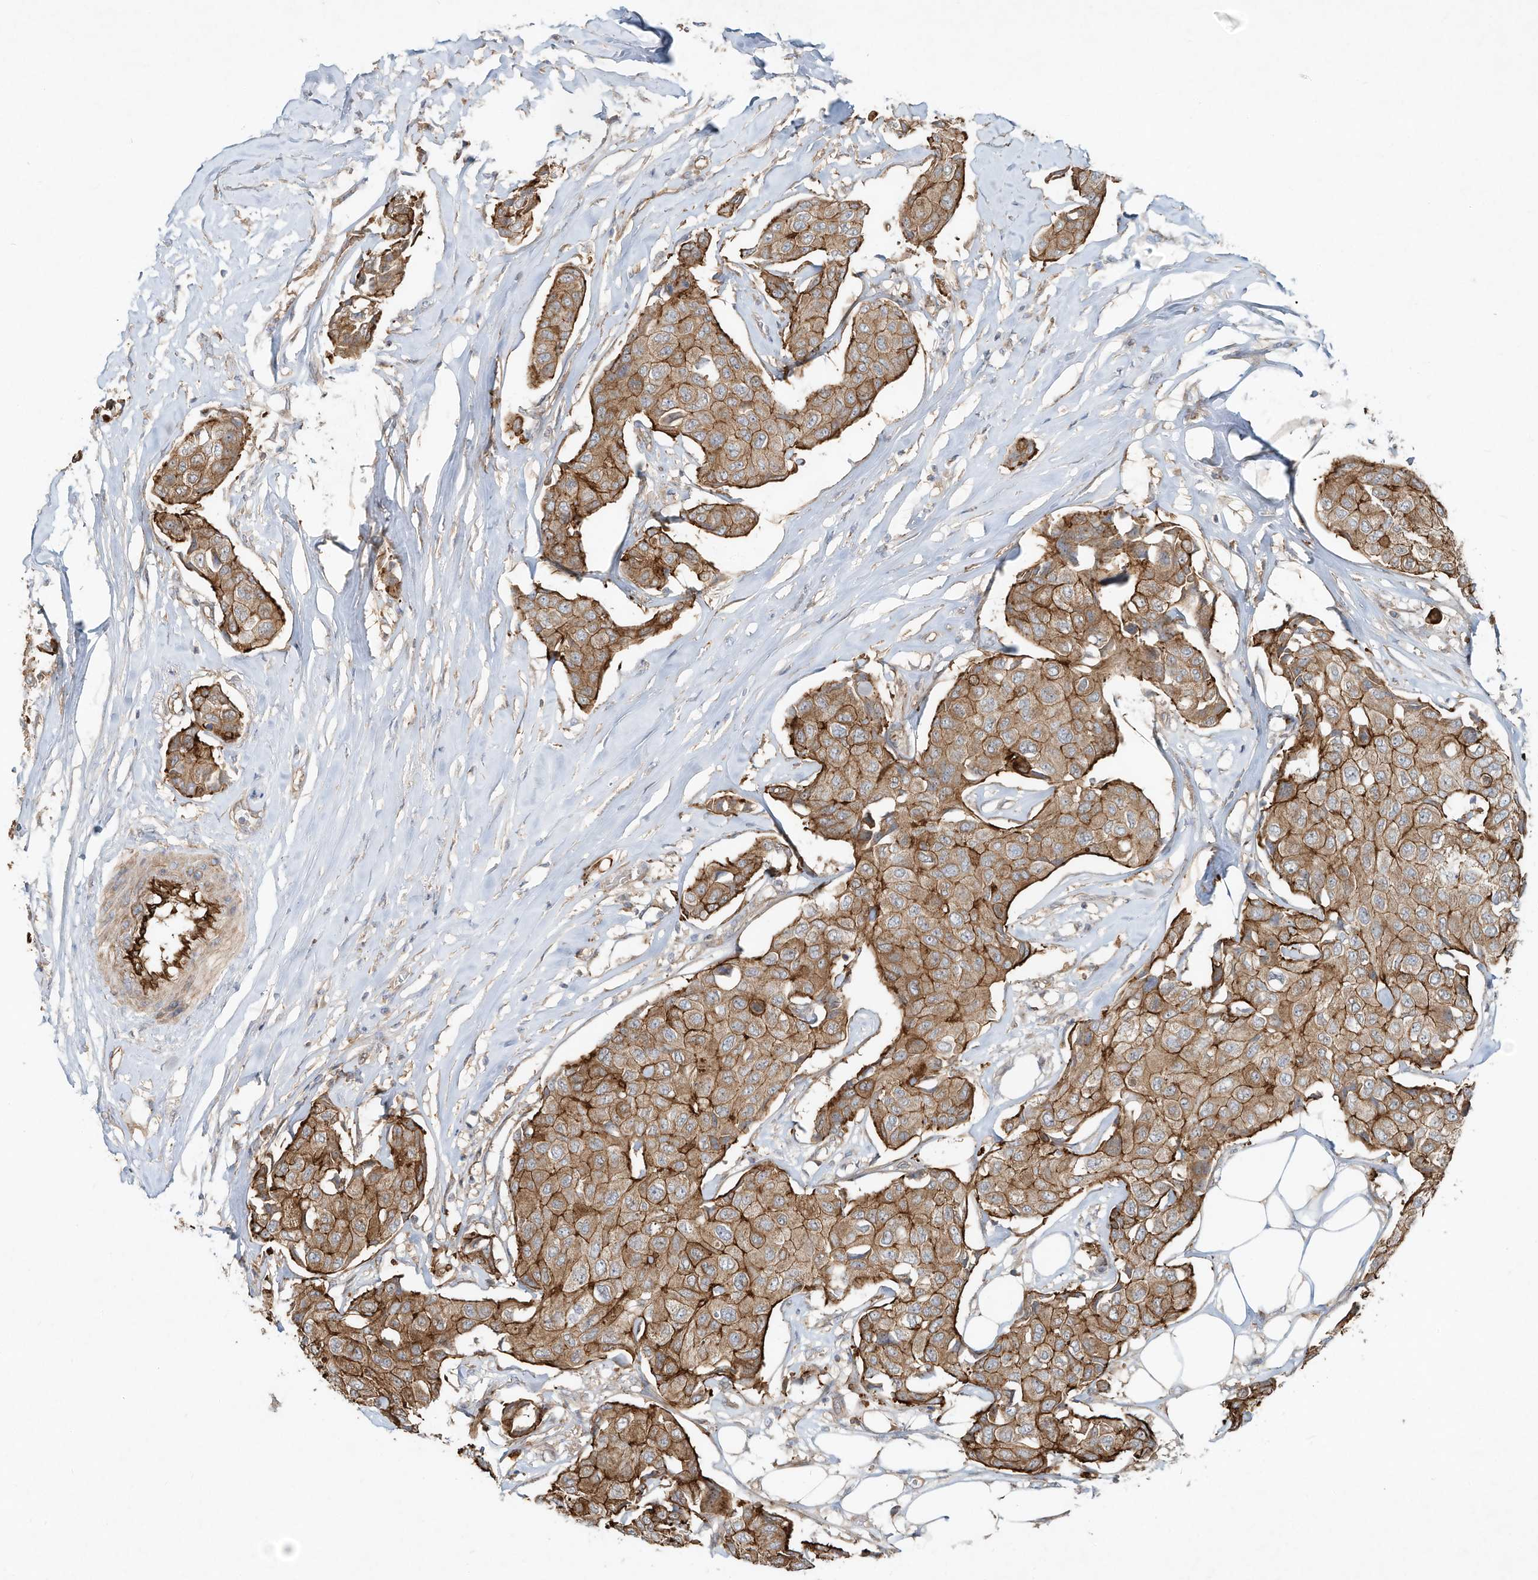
{"staining": {"intensity": "moderate", "quantity": ">75%", "location": "cytoplasmic/membranous"}, "tissue": "breast cancer", "cell_type": "Tumor cells", "image_type": "cancer", "snomed": [{"axis": "morphology", "description": "Duct carcinoma"}, {"axis": "topography", "description": "Breast"}], "caption": "A medium amount of moderate cytoplasmic/membranous staining is seen in approximately >75% of tumor cells in breast cancer tissue. (brown staining indicates protein expression, while blue staining denotes nuclei).", "gene": "HTR5A", "patient": {"sex": "female", "age": 80}}